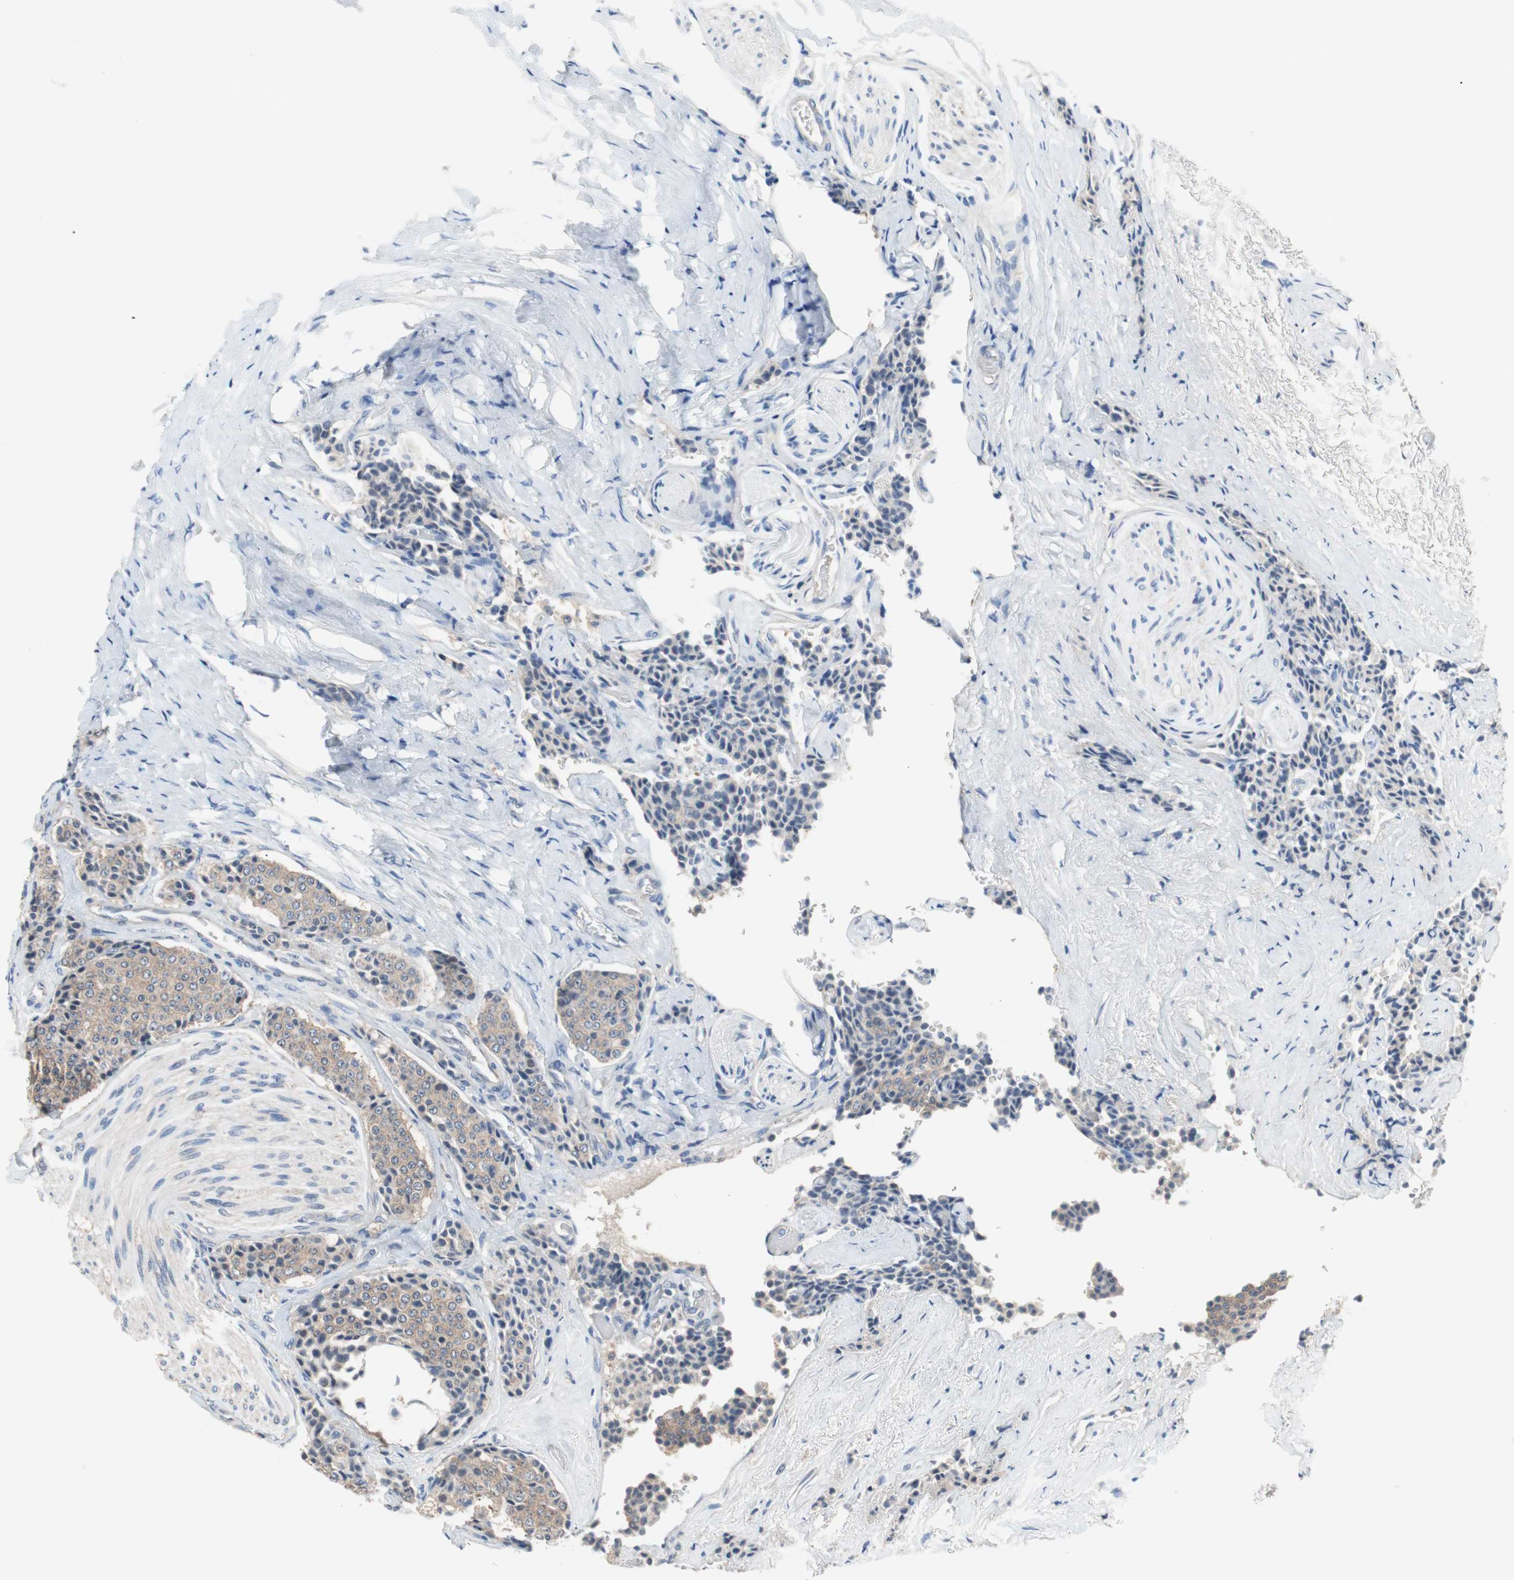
{"staining": {"intensity": "weak", "quantity": "<25%", "location": "cytoplasmic/membranous"}, "tissue": "carcinoid", "cell_type": "Tumor cells", "image_type": "cancer", "snomed": [{"axis": "morphology", "description": "Carcinoid, malignant, NOS"}, {"axis": "topography", "description": "Colon"}], "caption": "This is a histopathology image of immunohistochemistry staining of carcinoid (malignant), which shows no expression in tumor cells.", "gene": "GLUL", "patient": {"sex": "female", "age": 61}}